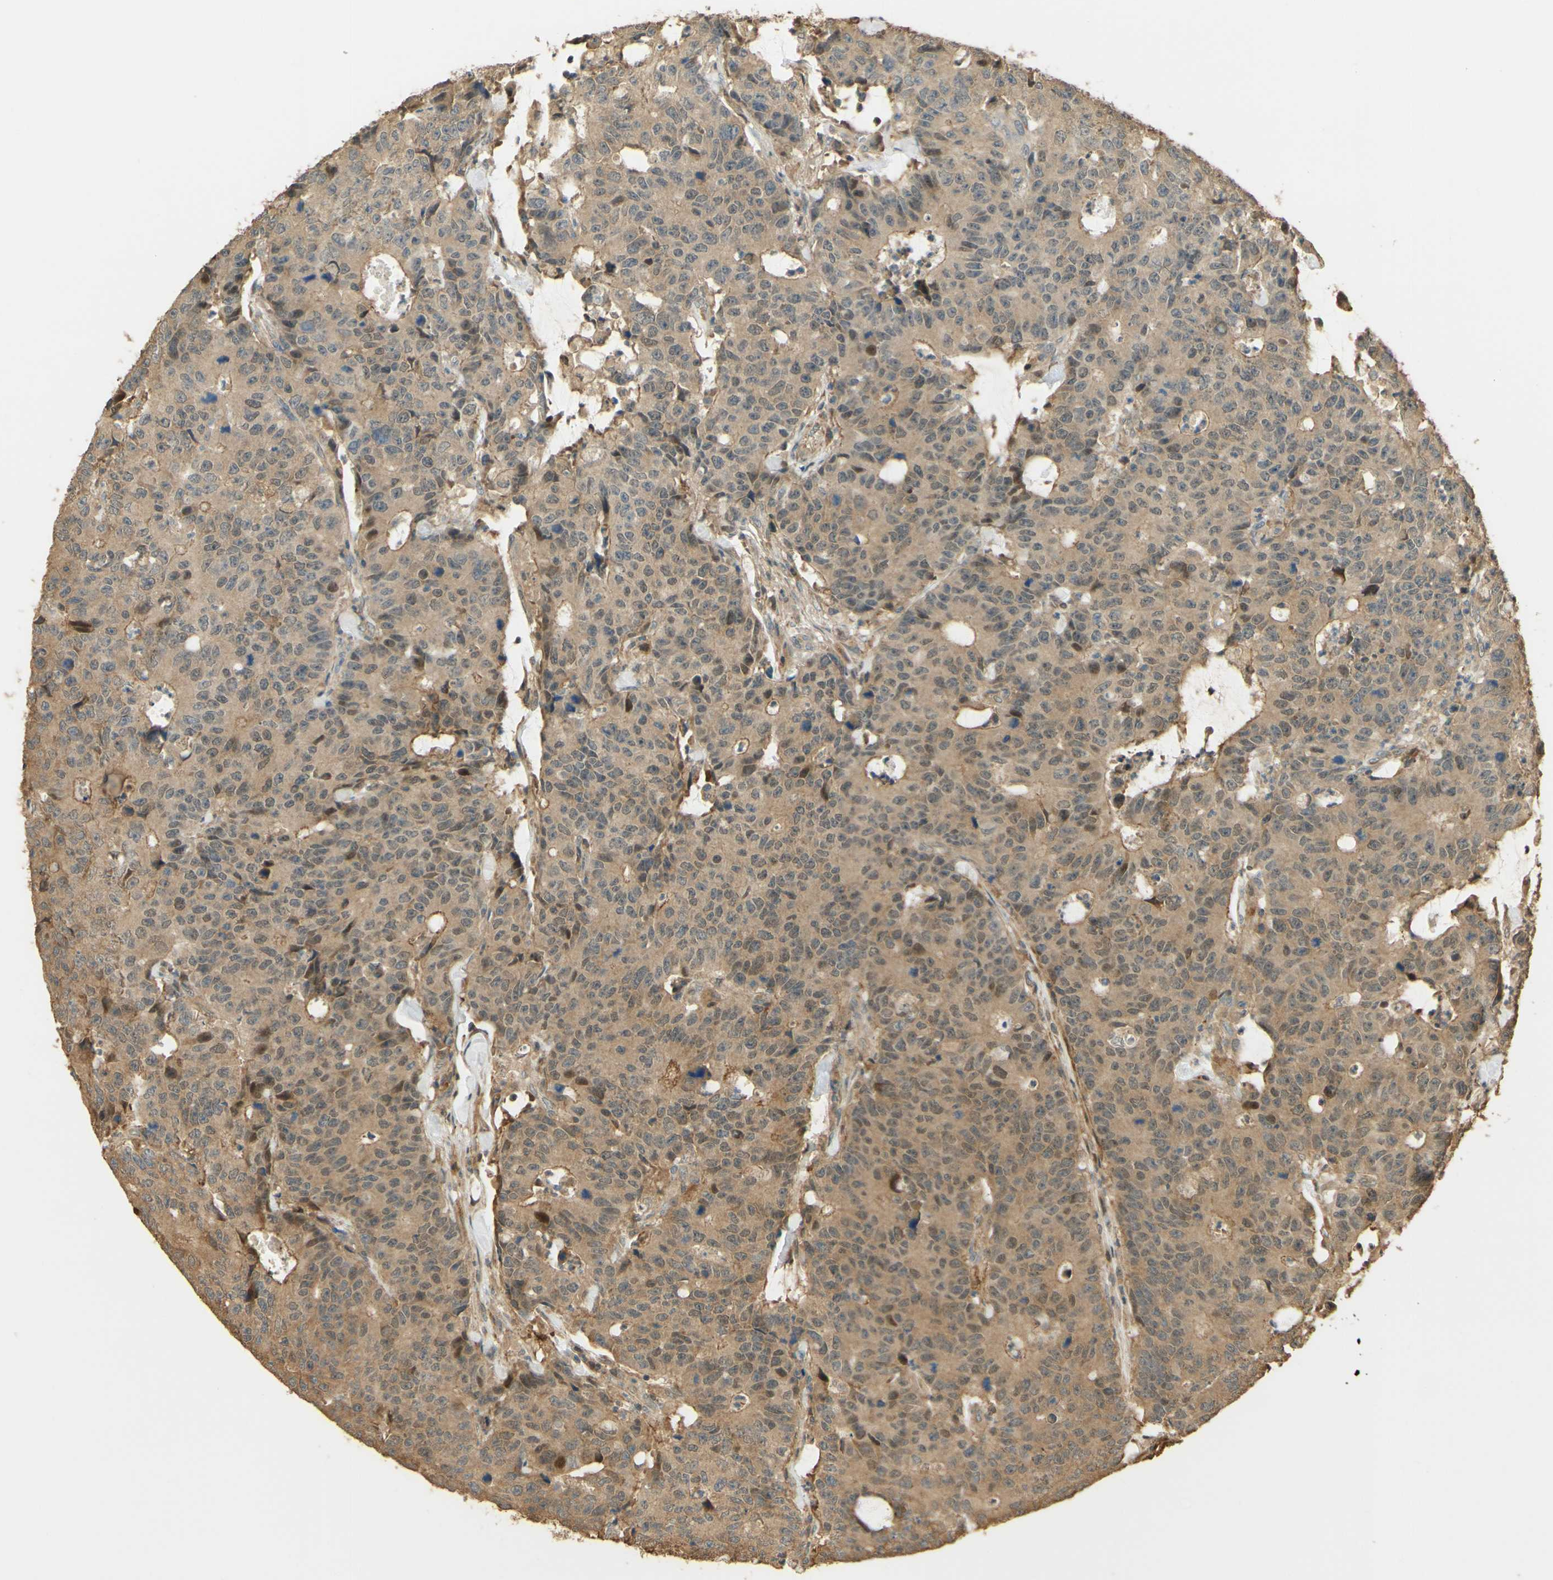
{"staining": {"intensity": "weak", "quantity": ">75%", "location": "cytoplasmic/membranous"}, "tissue": "colorectal cancer", "cell_type": "Tumor cells", "image_type": "cancer", "snomed": [{"axis": "morphology", "description": "Adenocarcinoma, NOS"}, {"axis": "topography", "description": "Colon"}], "caption": "A histopathology image of colorectal cancer stained for a protein shows weak cytoplasmic/membranous brown staining in tumor cells.", "gene": "AGER", "patient": {"sex": "female", "age": 86}}